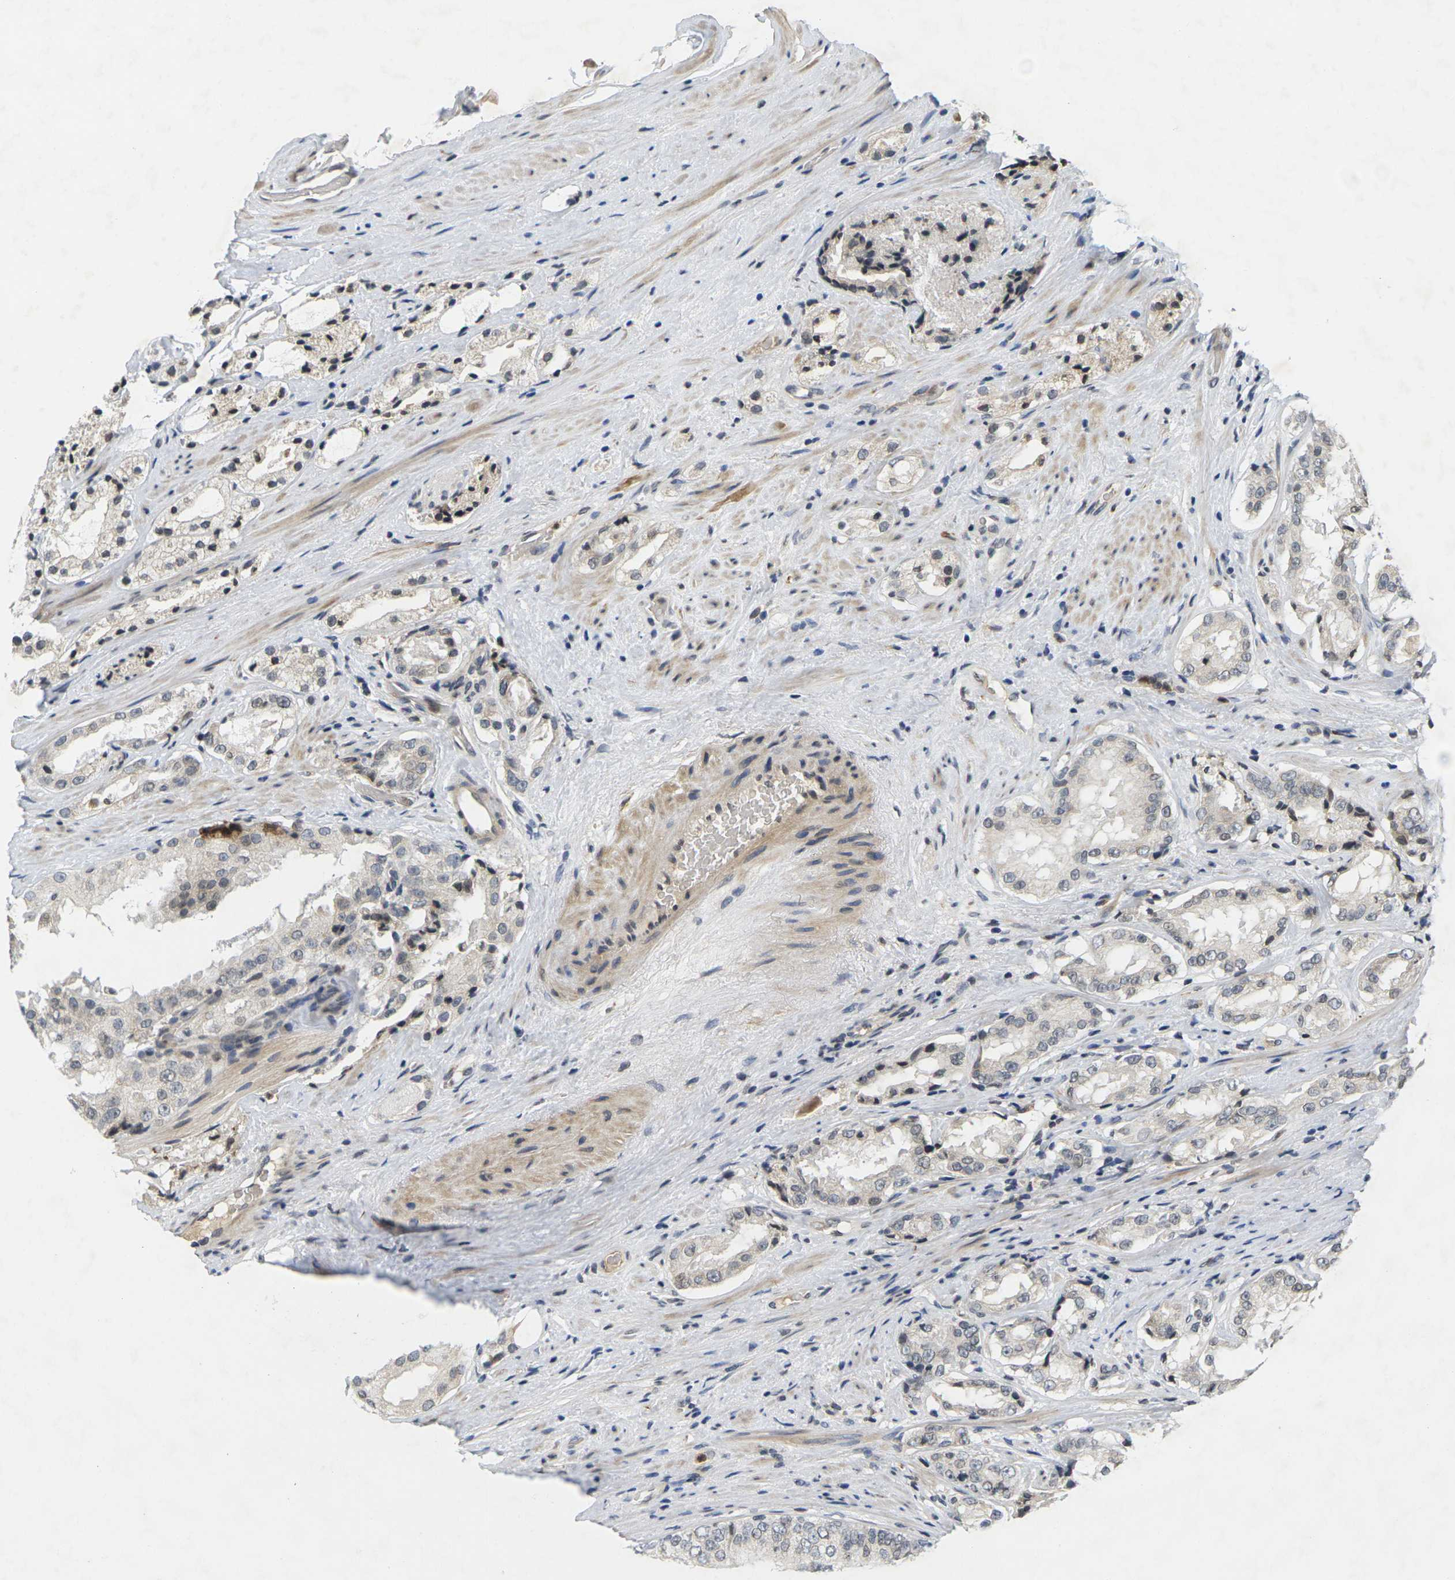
{"staining": {"intensity": "weak", "quantity": "<25%", "location": "cytoplasmic/membranous,nuclear"}, "tissue": "prostate cancer", "cell_type": "Tumor cells", "image_type": "cancer", "snomed": [{"axis": "morphology", "description": "Adenocarcinoma, High grade"}, {"axis": "topography", "description": "Prostate"}], "caption": "Immunohistochemical staining of prostate high-grade adenocarcinoma displays no significant expression in tumor cells.", "gene": "C1QC", "patient": {"sex": "male", "age": 73}}